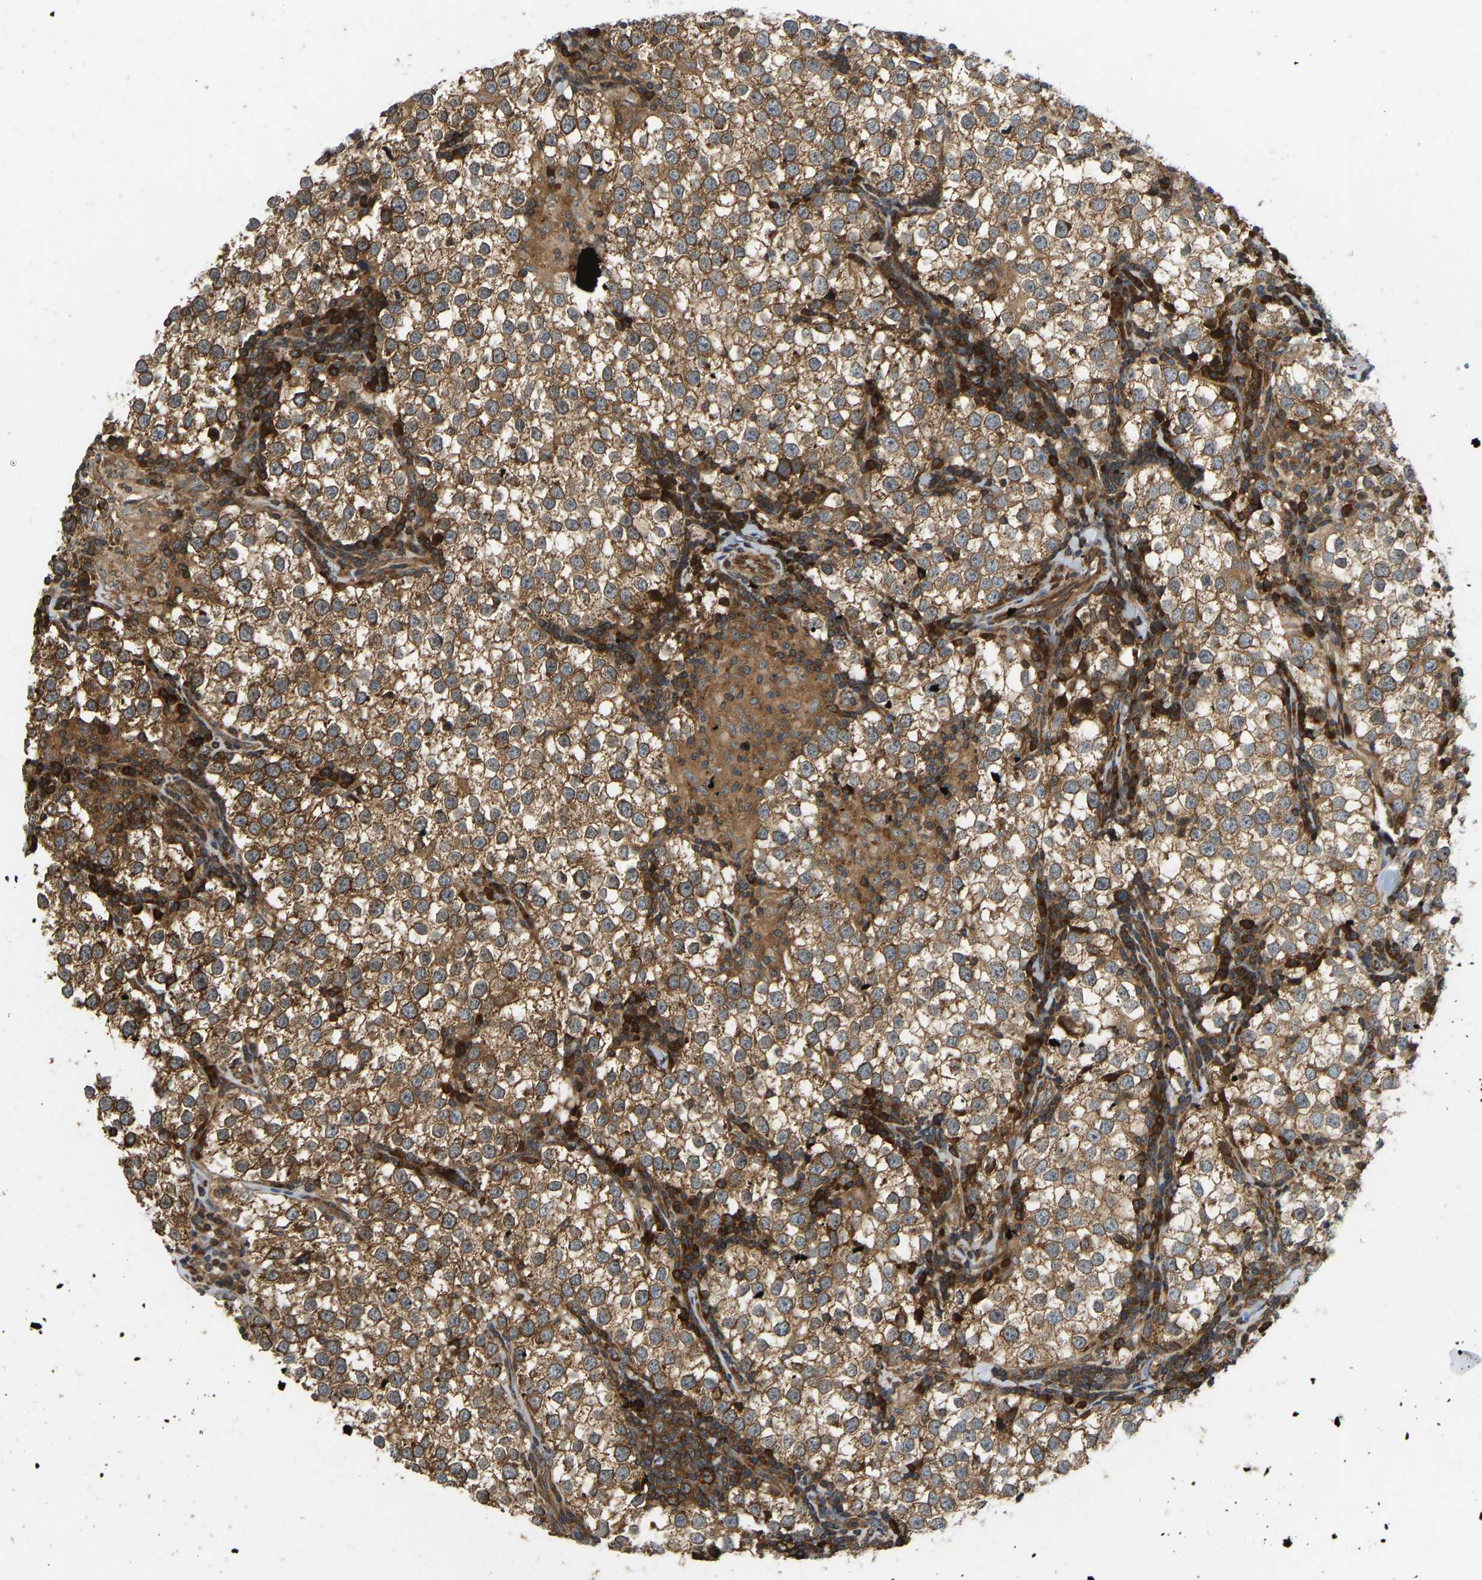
{"staining": {"intensity": "moderate", "quantity": ">75%", "location": "cytoplasmic/membranous"}, "tissue": "testis cancer", "cell_type": "Tumor cells", "image_type": "cancer", "snomed": [{"axis": "morphology", "description": "Seminoma, NOS"}, {"axis": "morphology", "description": "Carcinoma, Embryonal, NOS"}, {"axis": "topography", "description": "Testis"}], "caption": "Testis cancer stained with immunohistochemistry (IHC) reveals moderate cytoplasmic/membranous staining in approximately >75% of tumor cells.", "gene": "RASGRF2", "patient": {"sex": "male", "age": 36}}